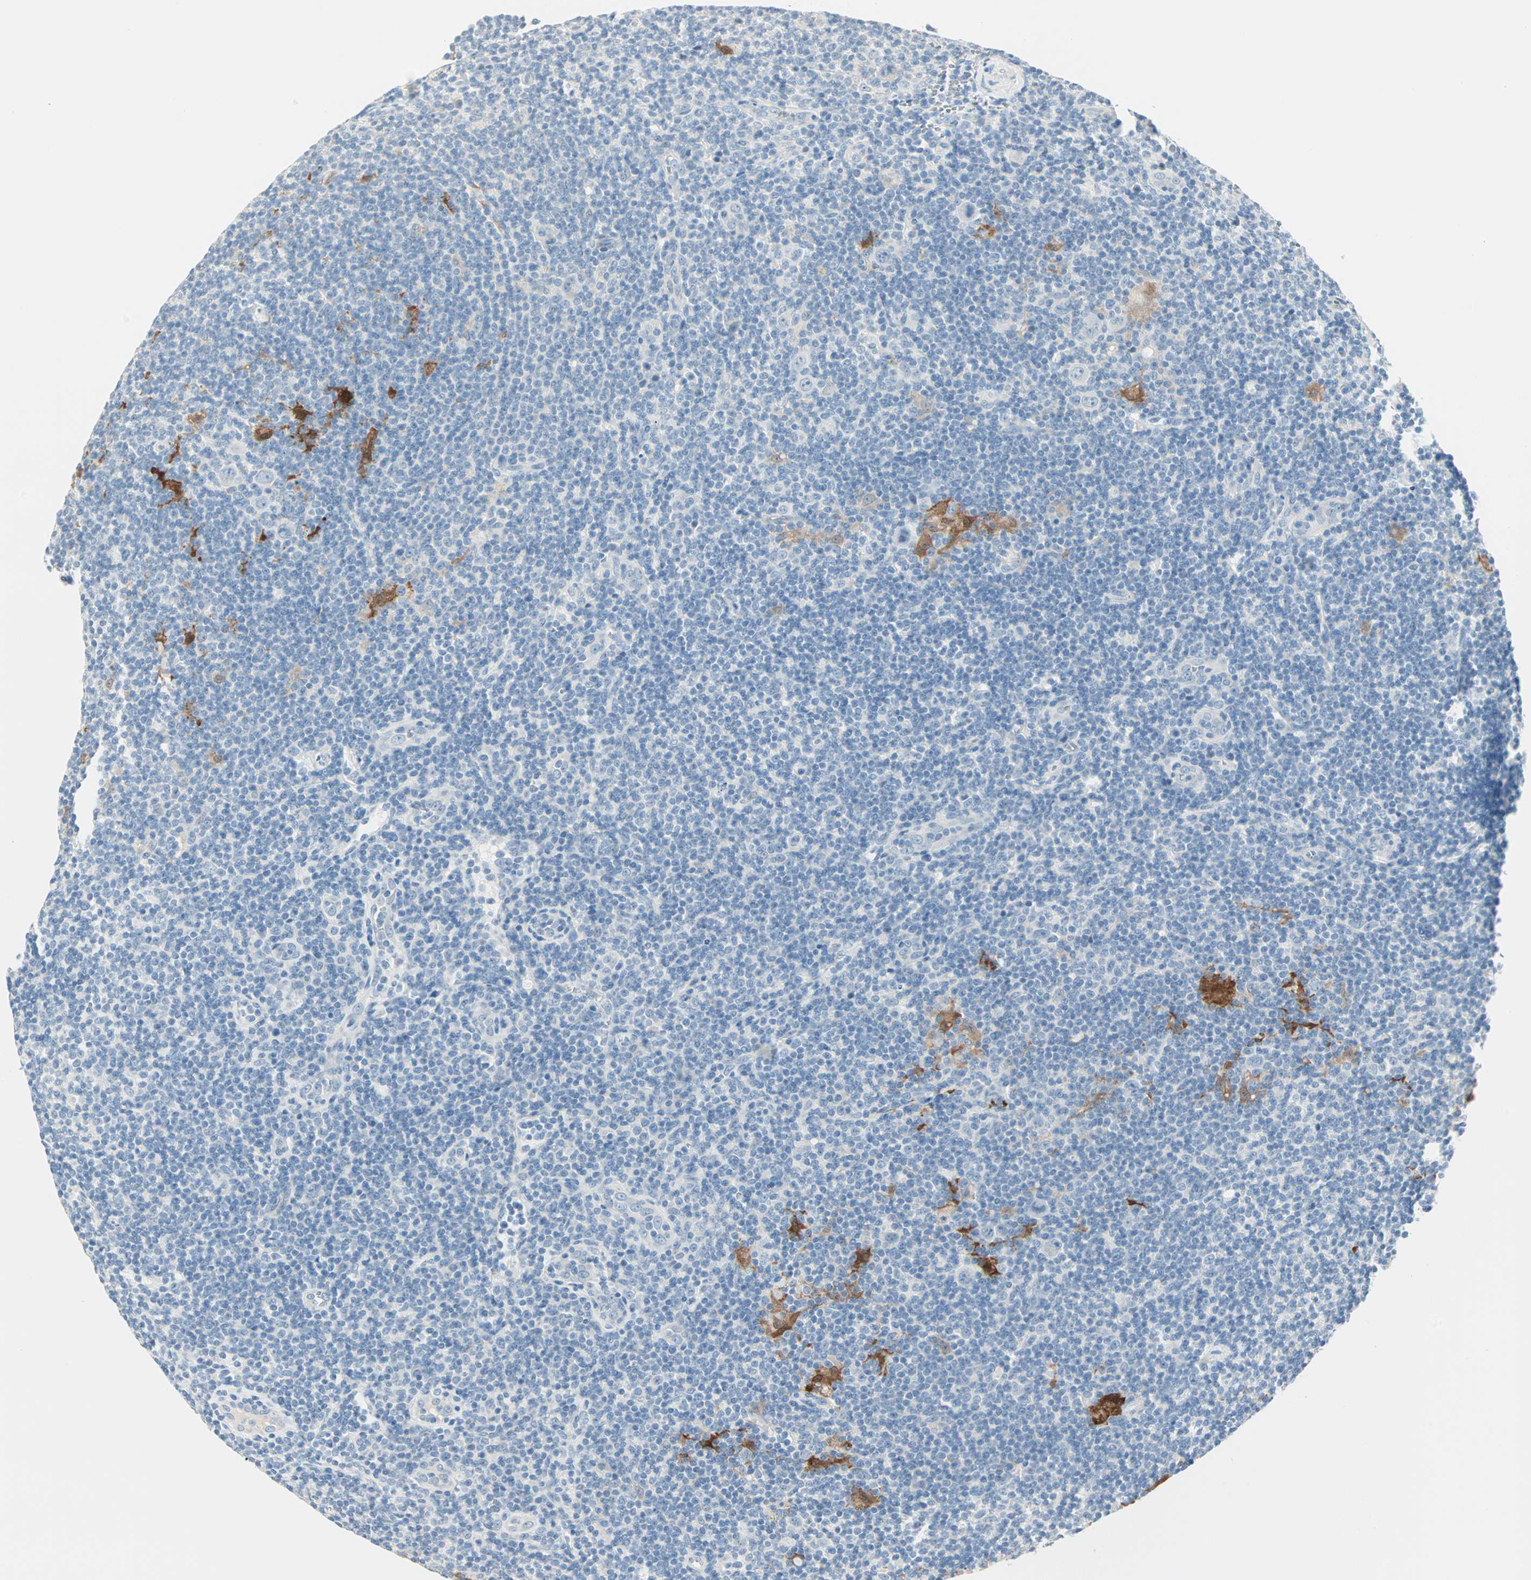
{"staining": {"intensity": "negative", "quantity": "none", "location": "none"}, "tissue": "lymphoma", "cell_type": "Tumor cells", "image_type": "cancer", "snomed": [{"axis": "morphology", "description": "Hodgkin's disease, NOS"}, {"axis": "topography", "description": "Lymph node"}], "caption": "Hodgkin's disease was stained to show a protein in brown. There is no significant staining in tumor cells.", "gene": "SULT1C2", "patient": {"sex": "female", "age": 57}}